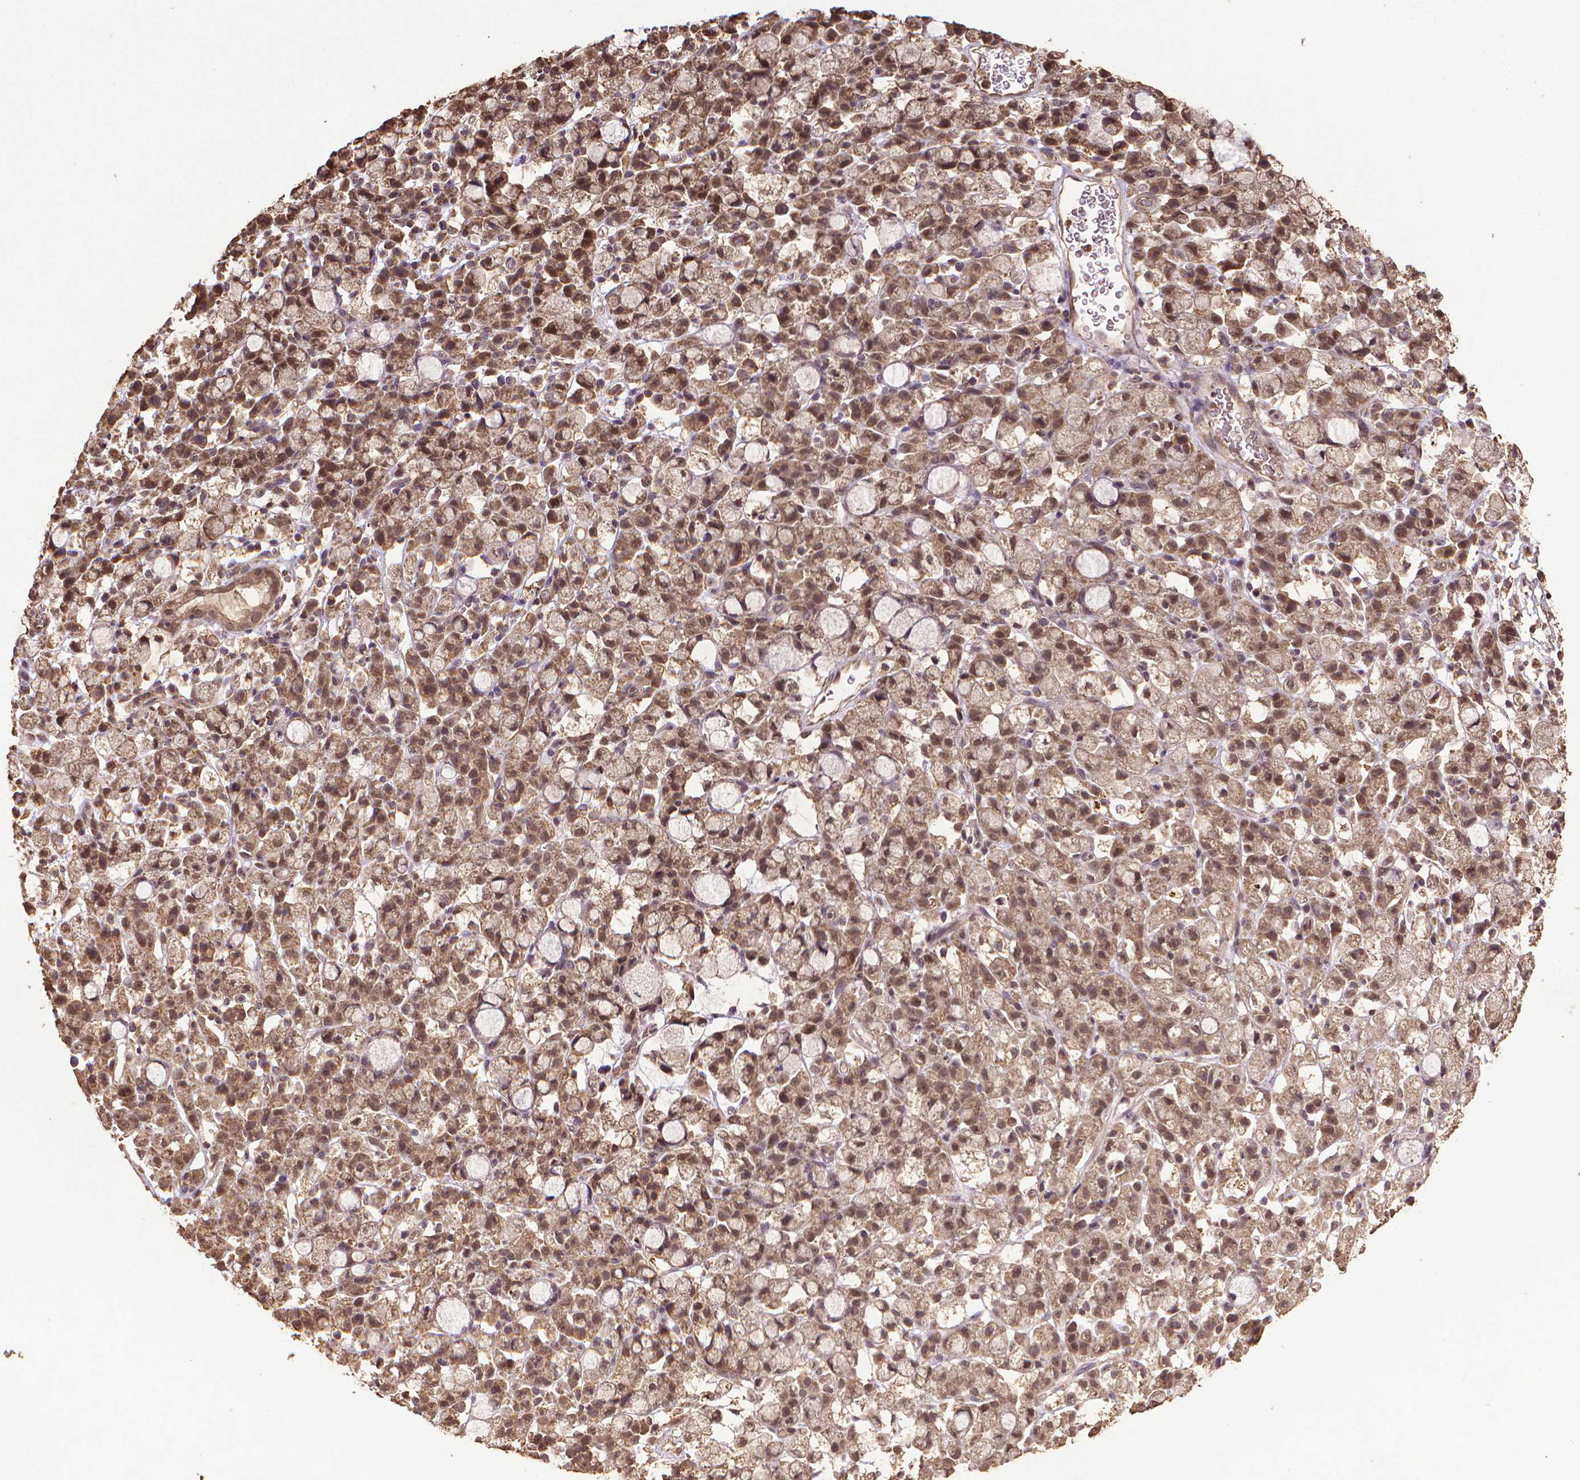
{"staining": {"intensity": "moderate", "quantity": ">75%", "location": "cytoplasmic/membranous,nuclear"}, "tissue": "stomach cancer", "cell_type": "Tumor cells", "image_type": "cancer", "snomed": [{"axis": "morphology", "description": "Adenocarcinoma, NOS"}, {"axis": "topography", "description": "Stomach"}], "caption": "This histopathology image reveals immunohistochemistry (IHC) staining of stomach cancer, with medium moderate cytoplasmic/membranous and nuclear expression in approximately >75% of tumor cells.", "gene": "DCAF1", "patient": {"sex": "male", "age": 58}}